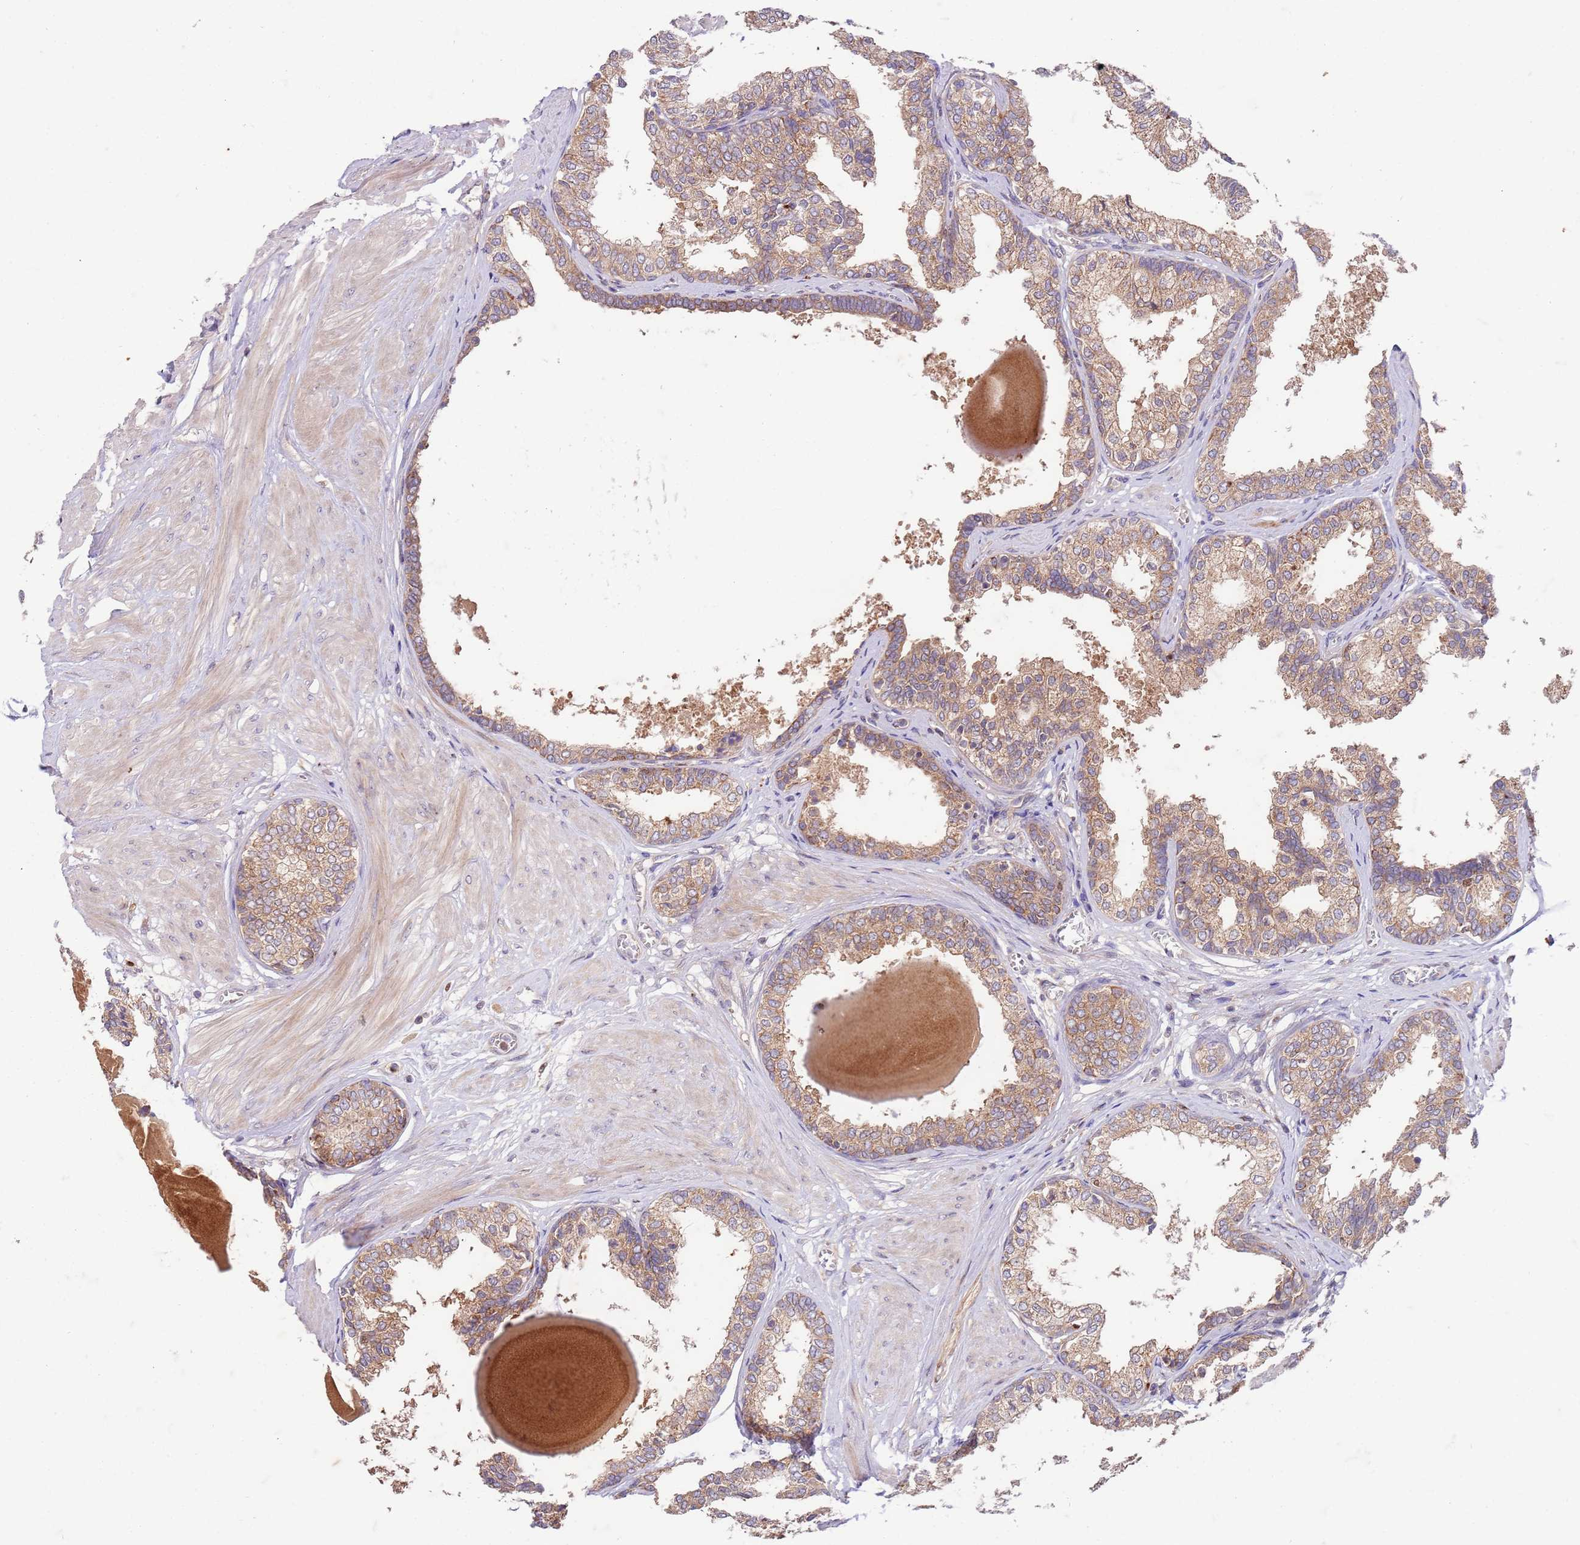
{"staining": {"intensity": "moderate", "quantity": ">75%", "location": "cytoplasmic/membranous"}, "tissue": "prostate", "cell_type": "Glandular cells", "image_type": "normal", "snomed": [{"axis": "morphology", "description": "Normal tissue, NOS"}, {"axis": "topography", "description": "Prostate"}], "caption": "IHC photomicrograph of normal prostate: prostate stained using IHC shows medium levels of moderate protein expression localized specifically in the cytoplasmic/membranous of glandular cells, appearing as a cytoplasmic/membranous brown color.", "gene": "OSBP", "patient": {"sex": "male", "age": 48}}